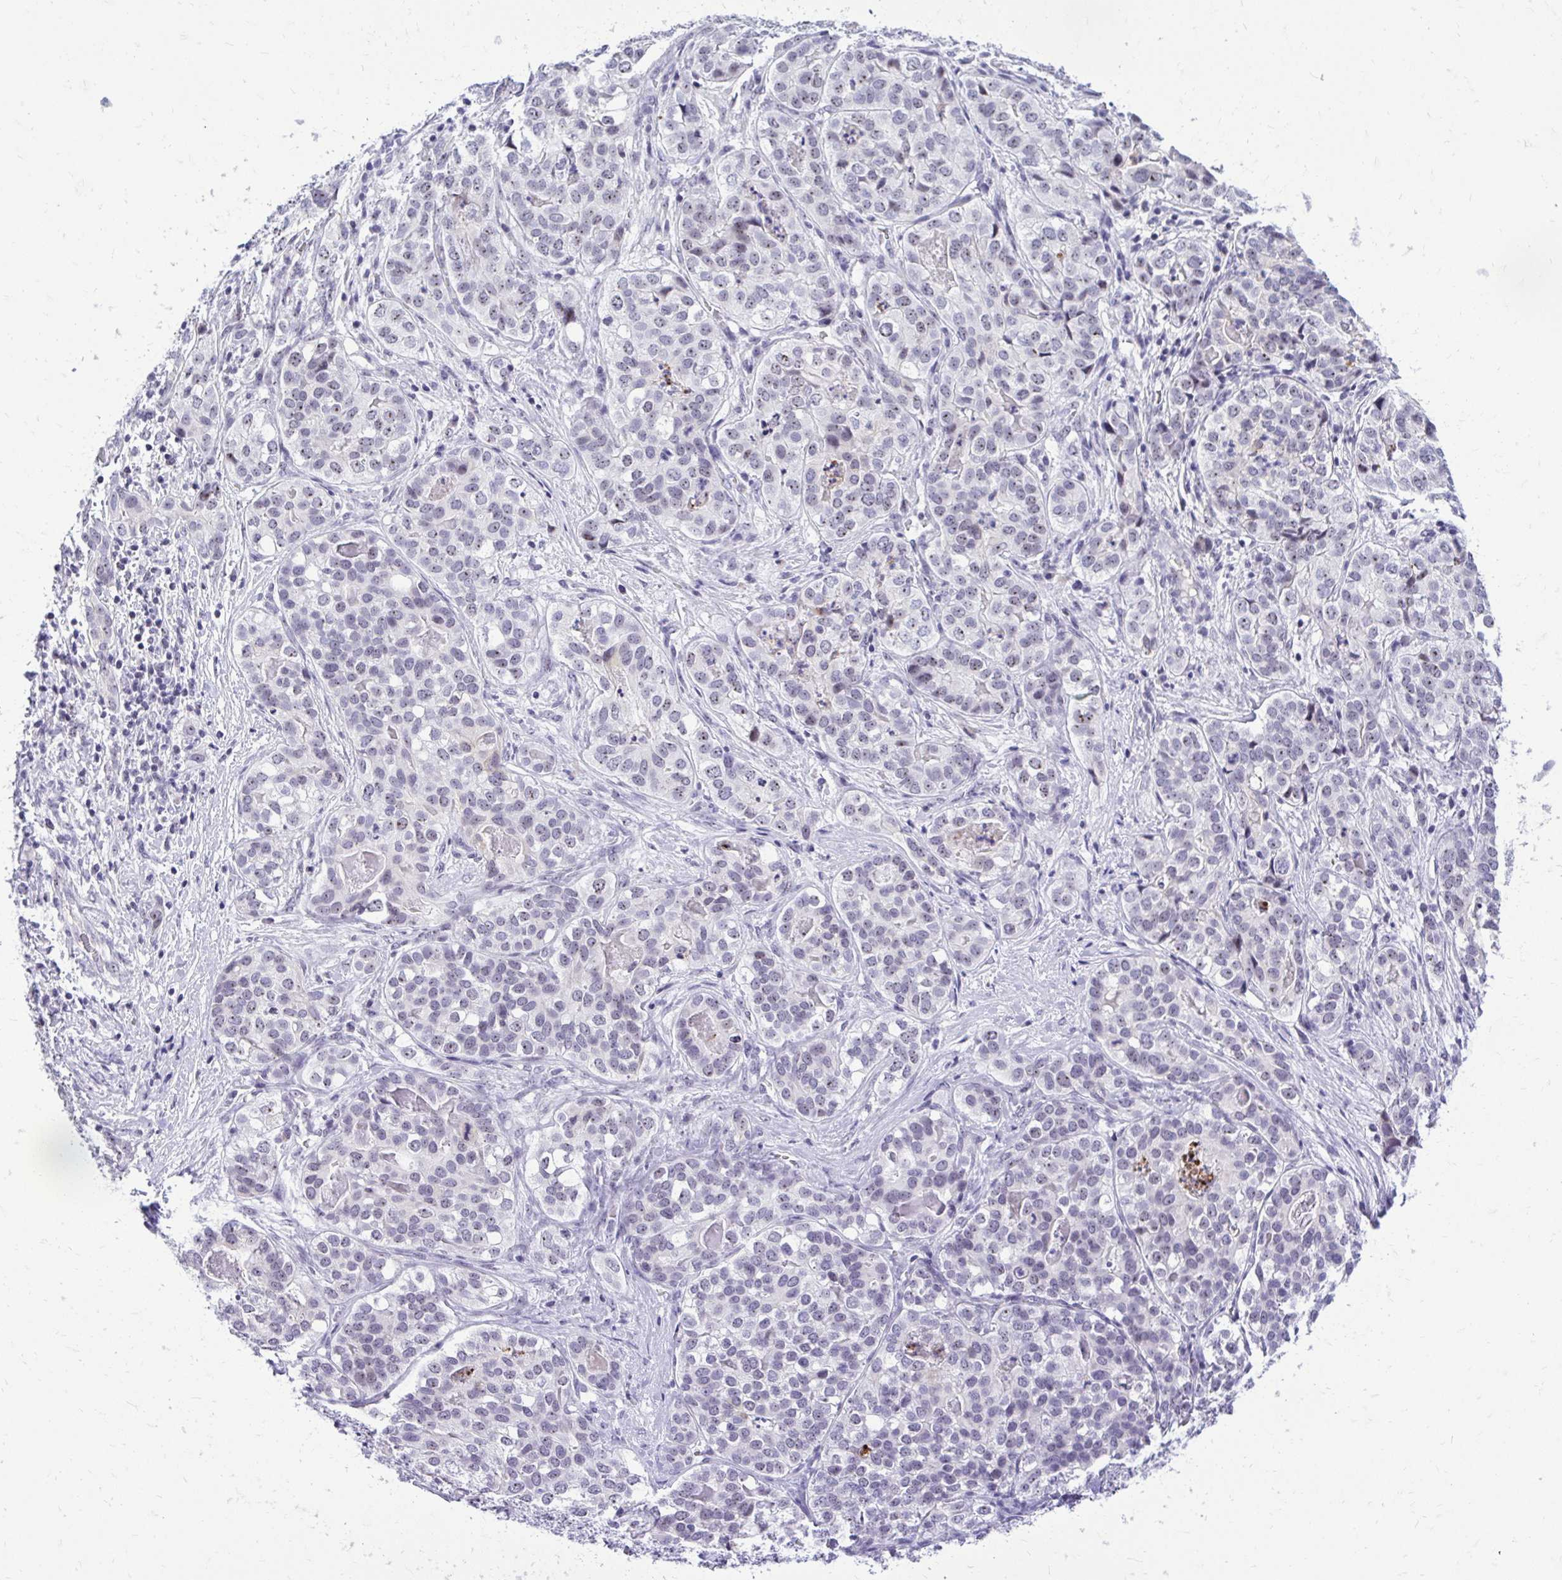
{"staining": {"intensity": "negative", "quantity": "none", "location": "none"}, "tissue": "liver cancer", "cell_type": "Tumor cells", "image_type": "cancer", "snomed": [{"axis": "morphology", "description": "Cholangiocarcinoma"}, {"axis": "topography", "description": "Liver"}], "caption": "Immunohistochemistry of human liver cancer reveals no expression in tumor cells.", "gene": "NIFK", "patient": {"sex": "male", "age": 56}}